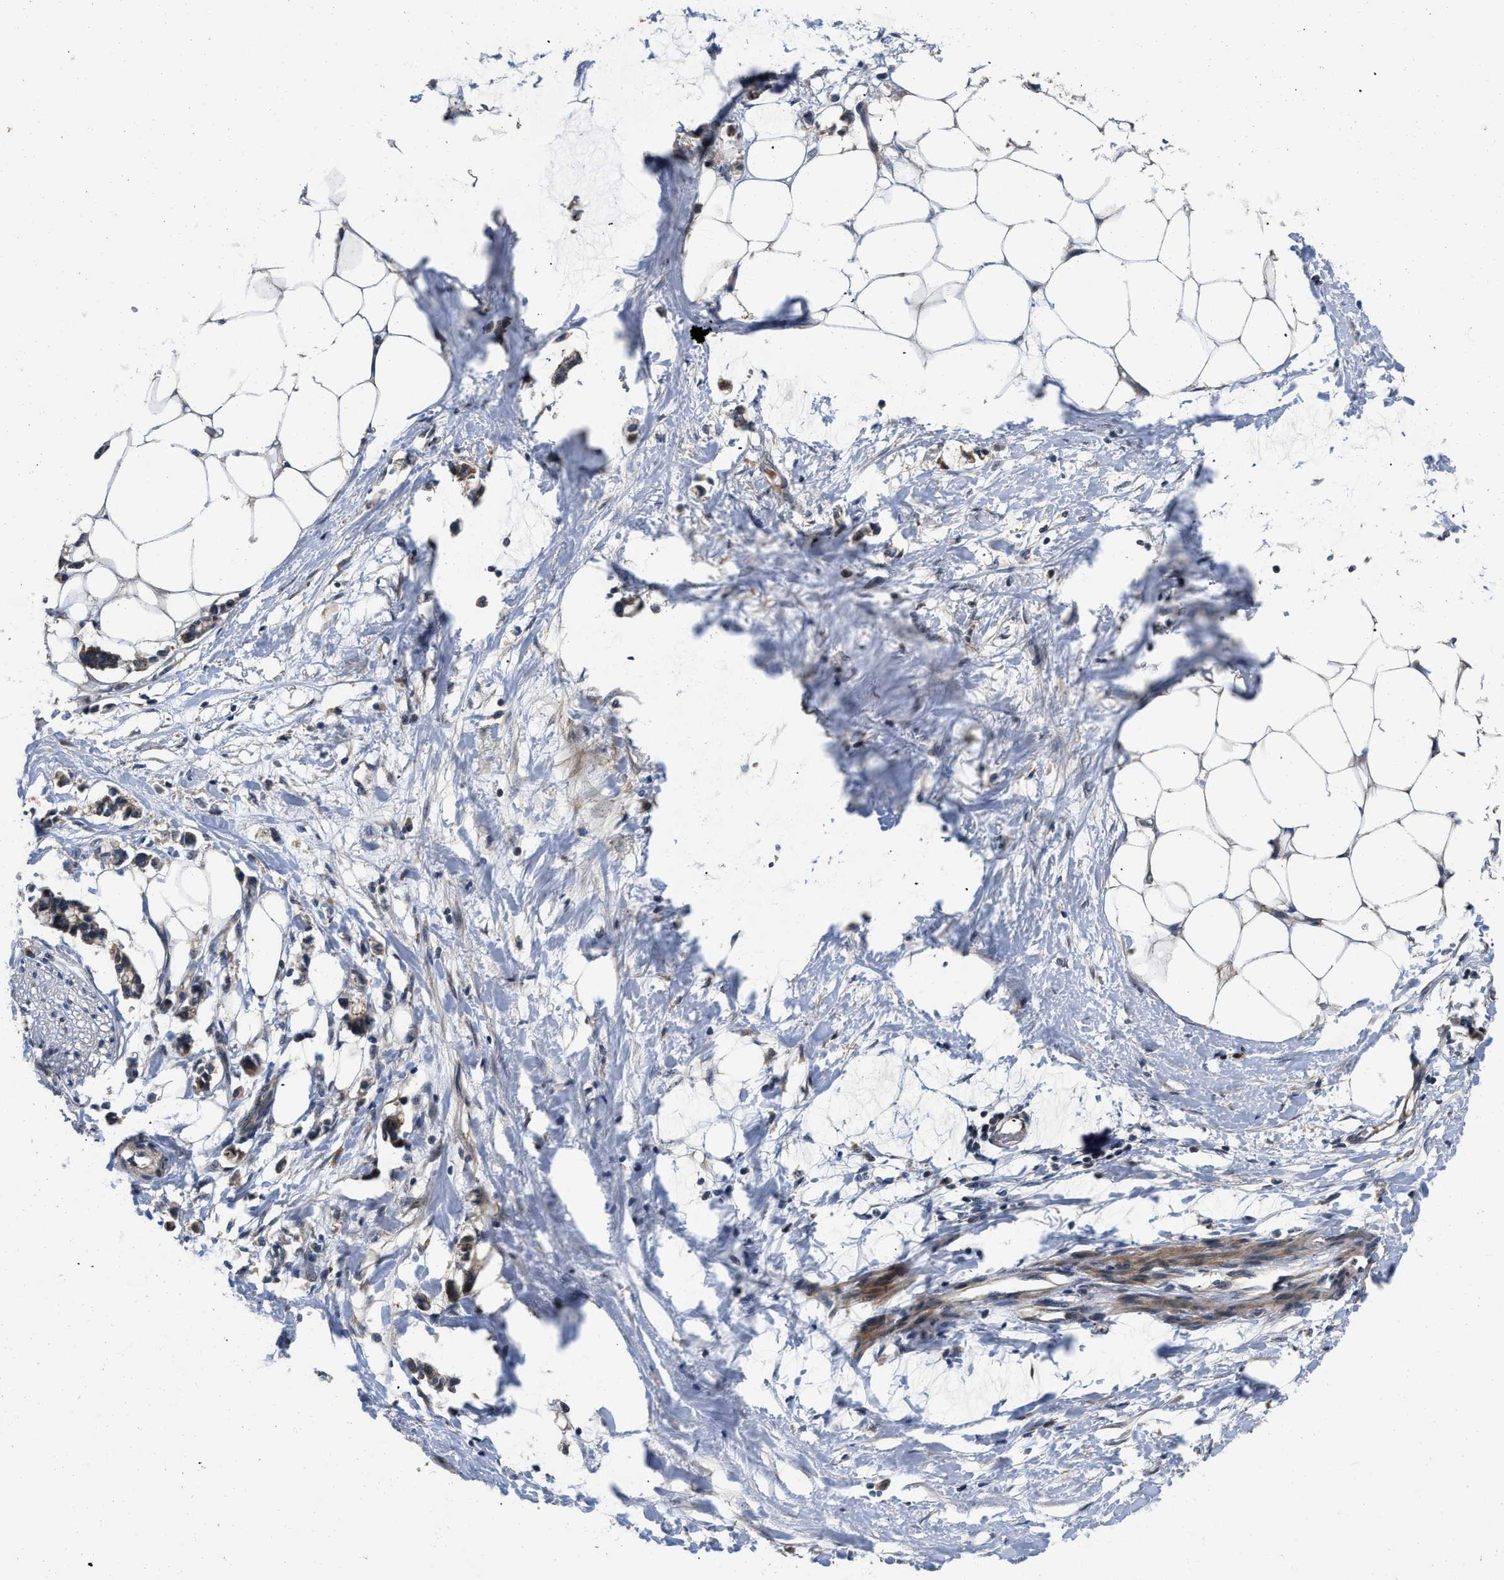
{"staining": {"intensity": "weak", "quantity": ">75%", "location": "cytoplasmic/membranous,nuclear"}, "tissue": "adipose tissue", "cell_type": "Adipocytes", "image_type": "normal", "snomed": [{"axis": "morphology", "description": "Normal tissue, NOS"}, {"axis": "morphology", "description": "Adenocarcinoma, NOS"}, {"axis": "topography", "description": "Colon"}, {"axis": "topography", "description": "Peripheral nerve tissue"}], "caption": "Adipocytes exhibit low levels of weak cytoplasmic/membranous,nuclear expression in about >75% of cells in benign human adipose tissue.", "gene": "PRDM14", "patient": {"sex": "male", "age": 14}}